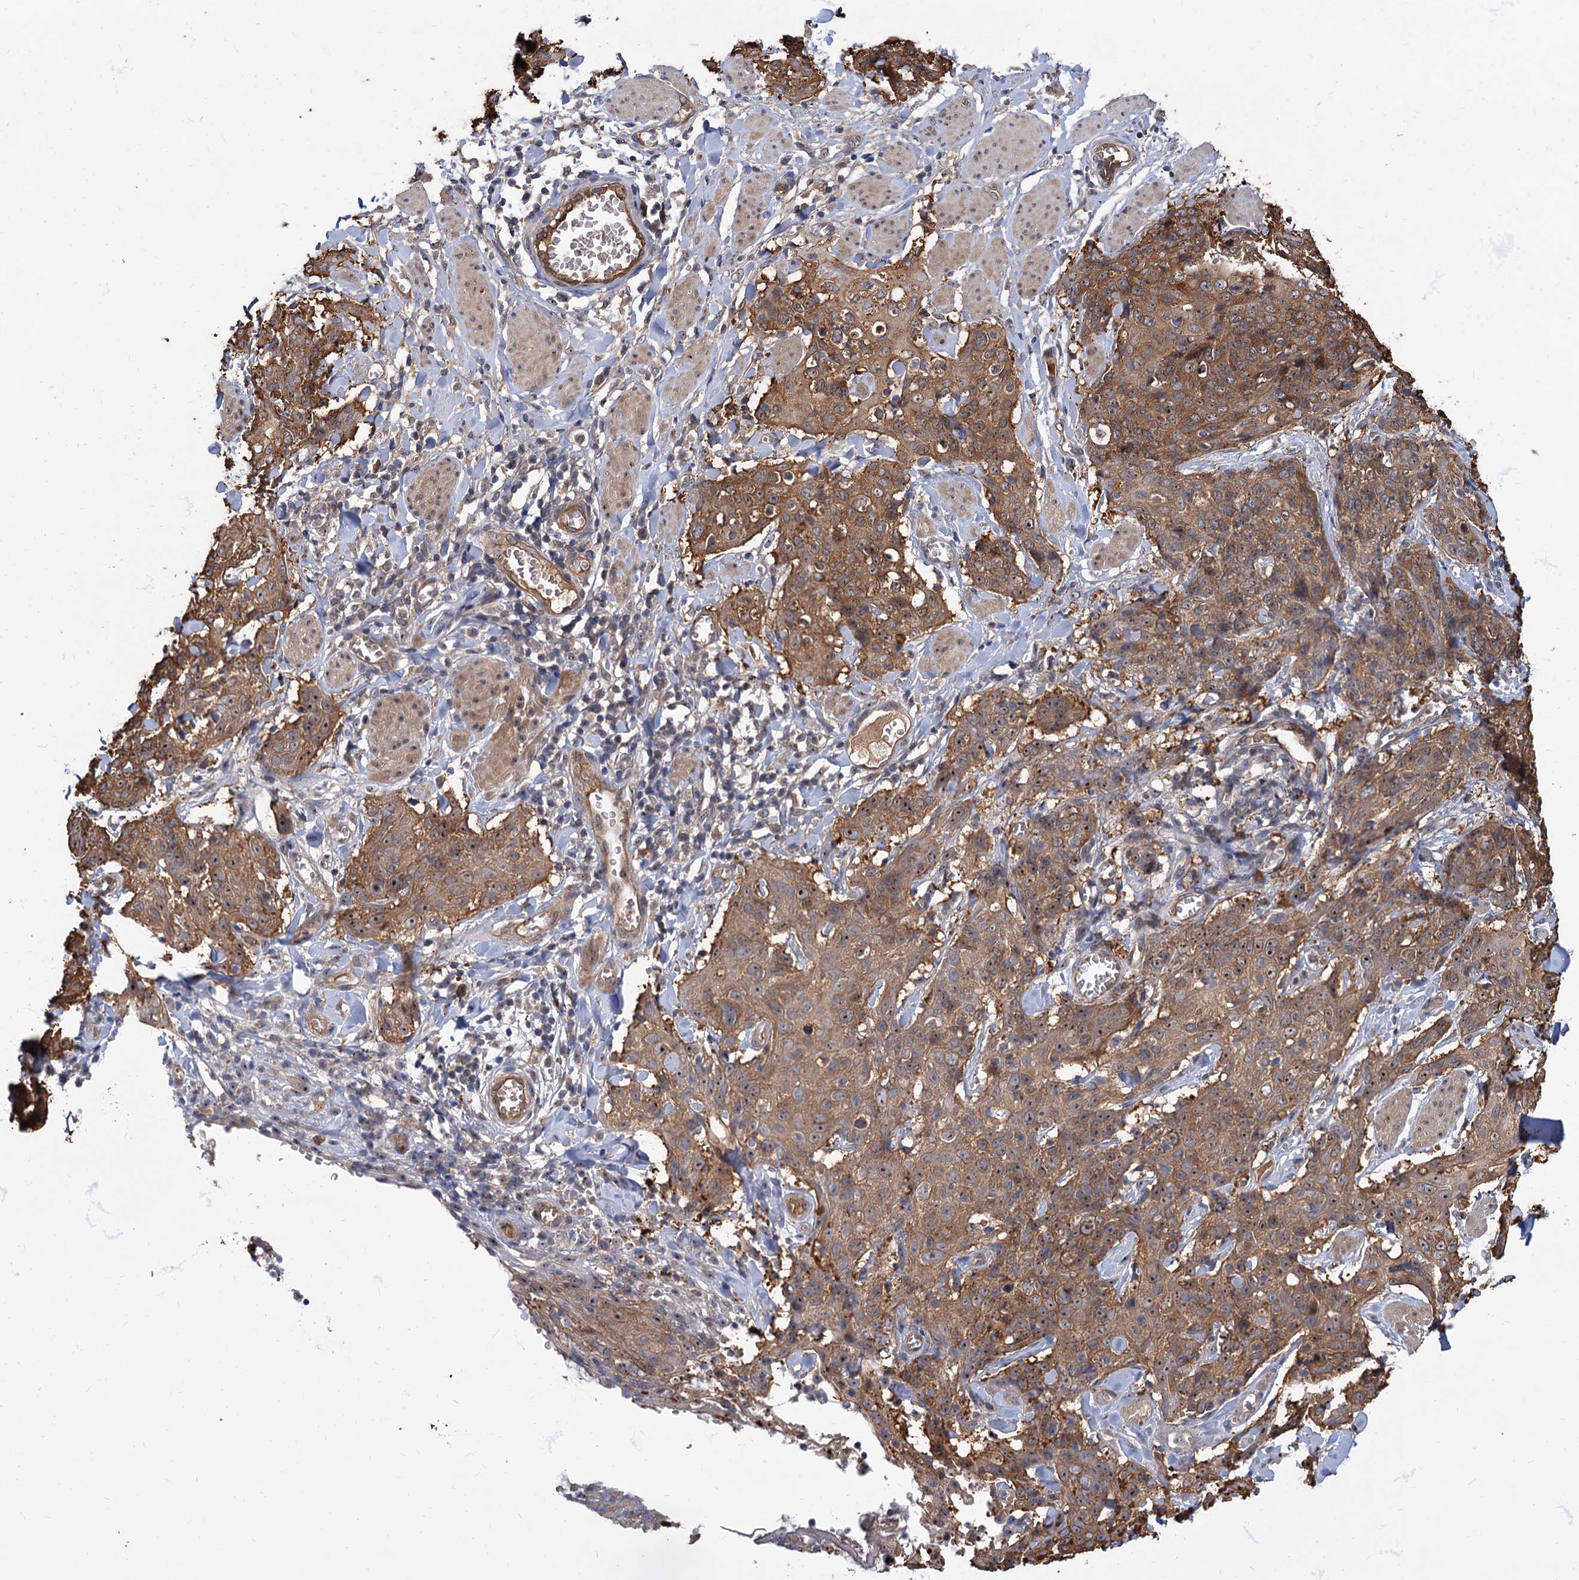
{"staining": {"intensity": "strong", "quantity": ">75%", "location": "cytoplasmic/membranous"}, "tissue": "skin cancer", "cell_type": "Tumor cells", "image_type": "cancer", "snomed": [{"axis": "morphology", "description": "Squamous cell carcinoma, NOS"}, {"axis": "topography", "description": "Skin"}, {"axis": "topography", "description": "Vulva"}], "caption": "An image of human squamous cell carcinoma (skin) stained for a protein shows strong cytoplasmic/membranous brown staining in tumor cells. (DAB (3,3'-diaminobenzidine) IHC, brown staining for protein, blue staining for nuclei).", "gene": "SNX15", "patient": {"sex": "female", "age": 85}}